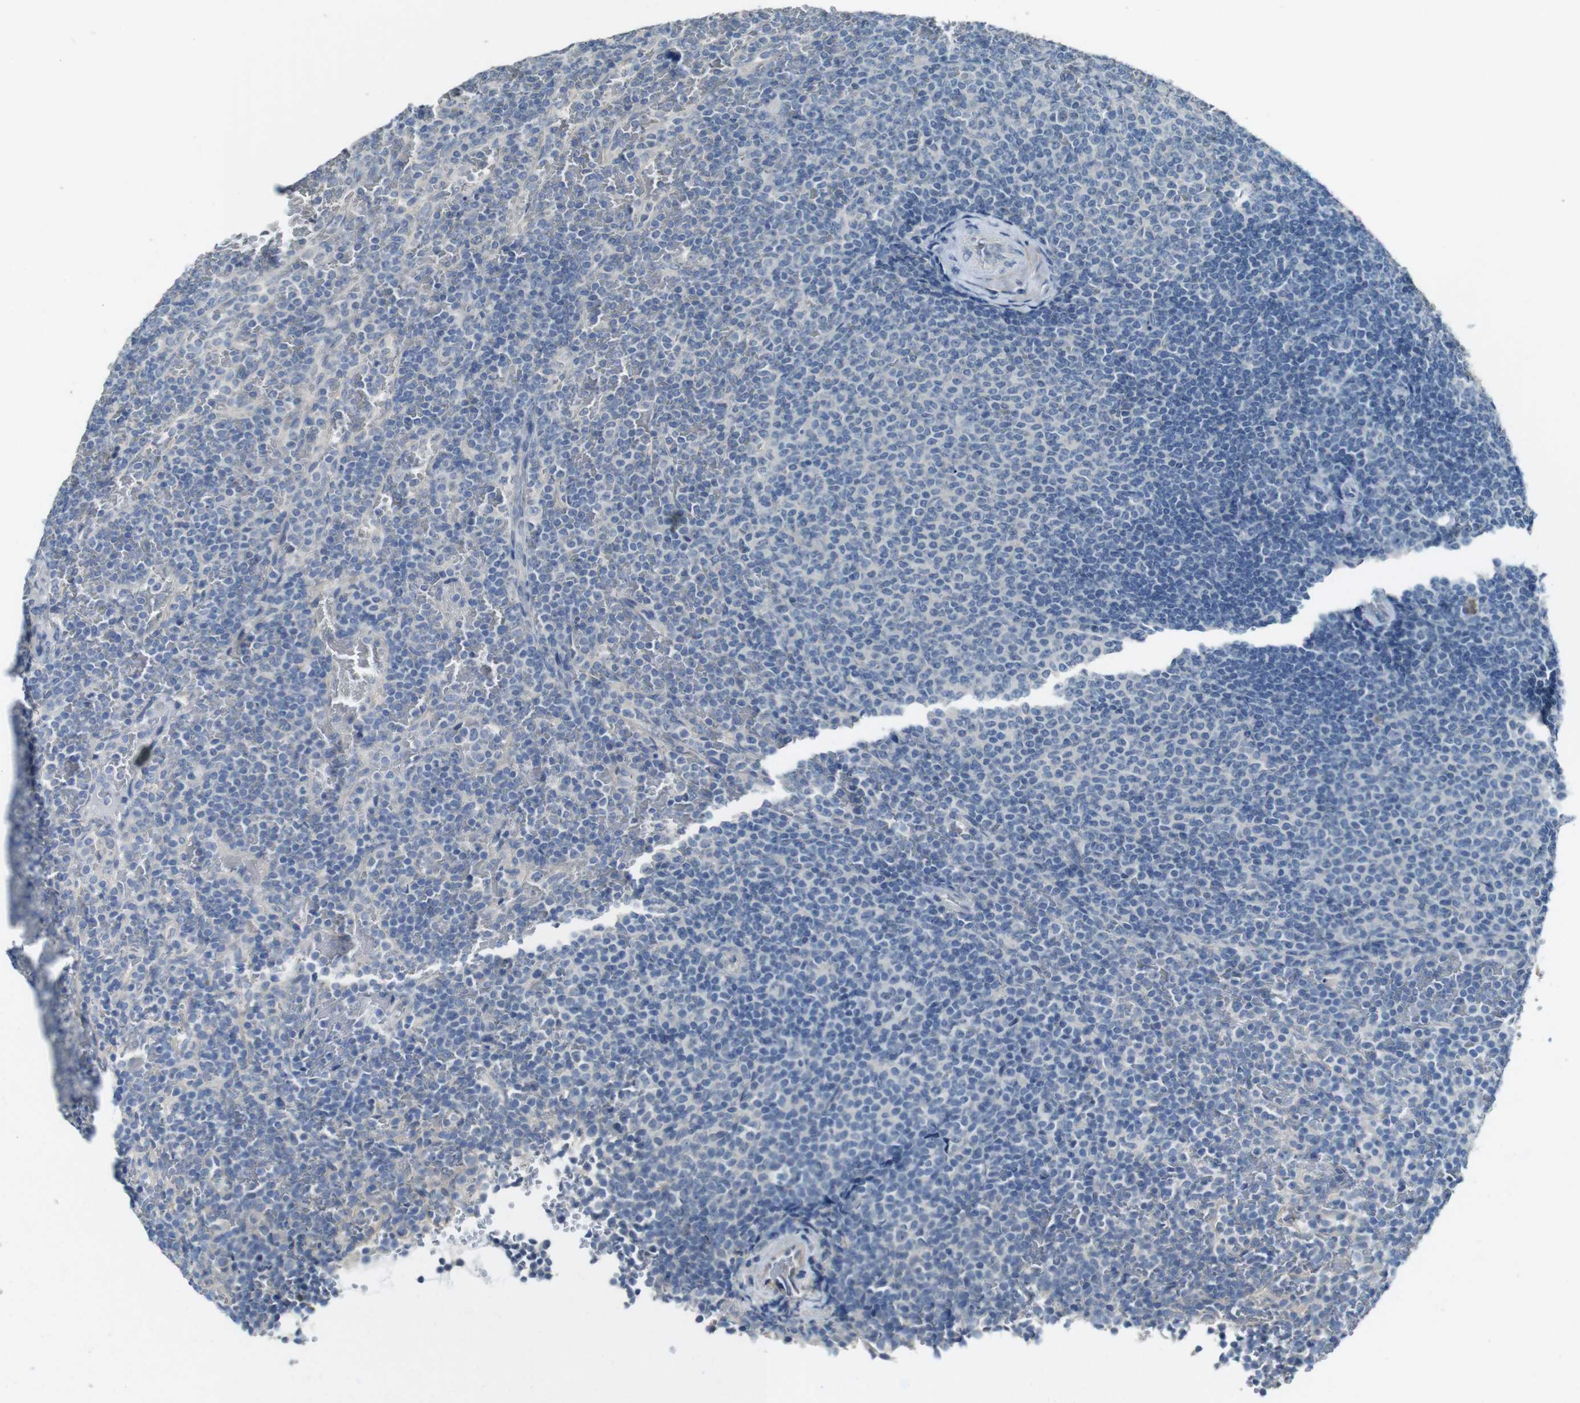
{"staining": {"intensity": "negative", "quantity": "none", "location": "none"}, "tissue": "lymphoma", "cell_type": "Tumor cells", "image_type": "cancer", "snomed": [{"axis": "morphology", "description": "Malignant lymphoma, non-Hodgkin's type, Low grade"}, {"axis": "topography", "description": "Spleen"}], "caption": "High magnification brightfield microscopy of malignant lymphoma, non-Hodgkin's type (low-grade) stained with DAB (brown) and counterstained with hematoxylin (blue): tumor cells show no significant positivity.", "gene": "ENTPD7", "patient": {"sex": "female", "age": 77}}